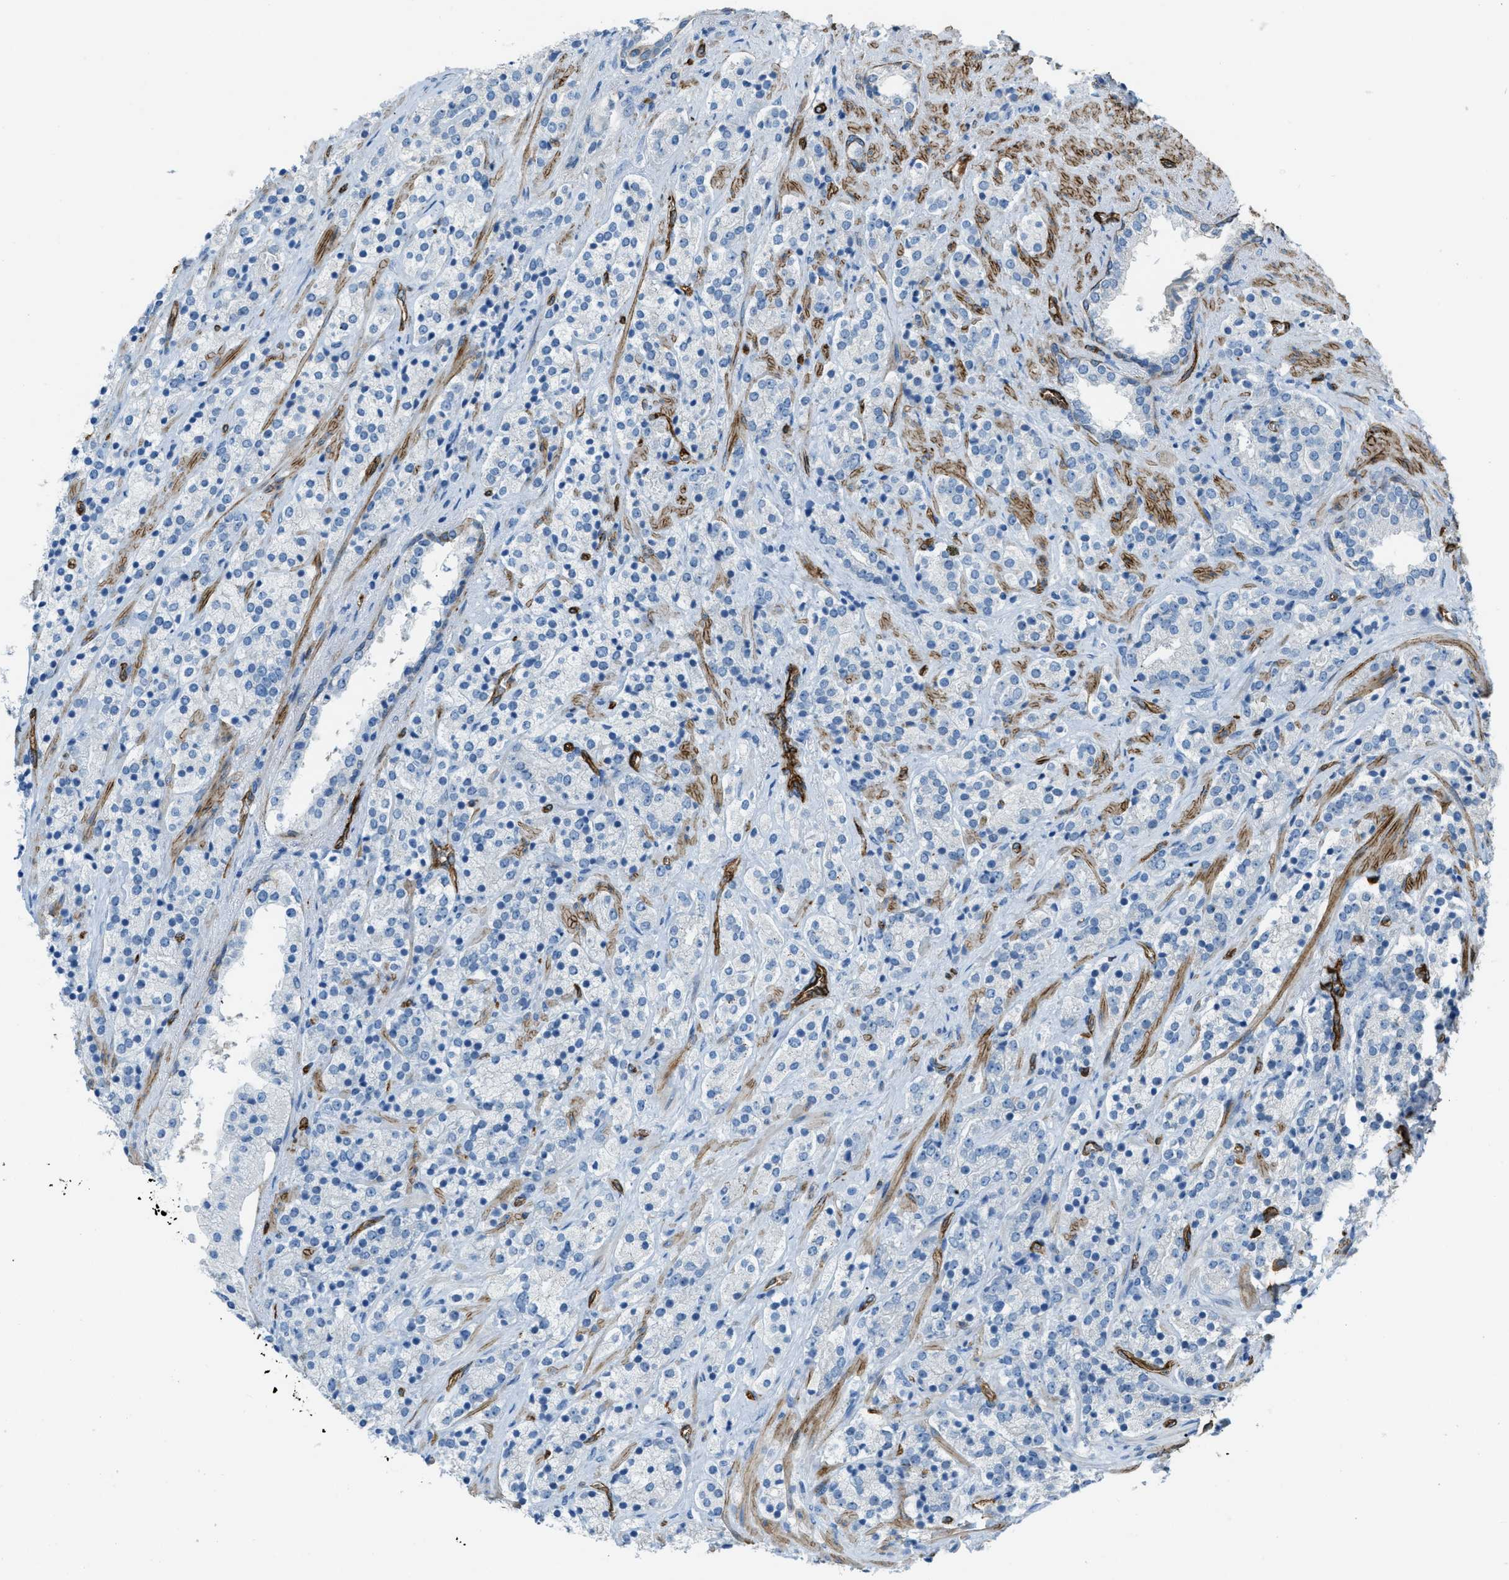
{"staining": {"intensity": "negative", "quantity": "none", "location": "none"}, "tissue": "prostate cancer", "cell_type": "Tumor cells", "image_type": "cancer", "snomed": [{"axis": "morphology", "description": "Adenocarcinoma, High grade"}, {"axis": "topography", "description": "Prostate"}], "caption": "The image demonstrates no significant staining in tumor cells of high-grade adenocarcinoma (prostate).", "gene": "SLC22A15", "patient": {"sex": "male", "age": 71}}